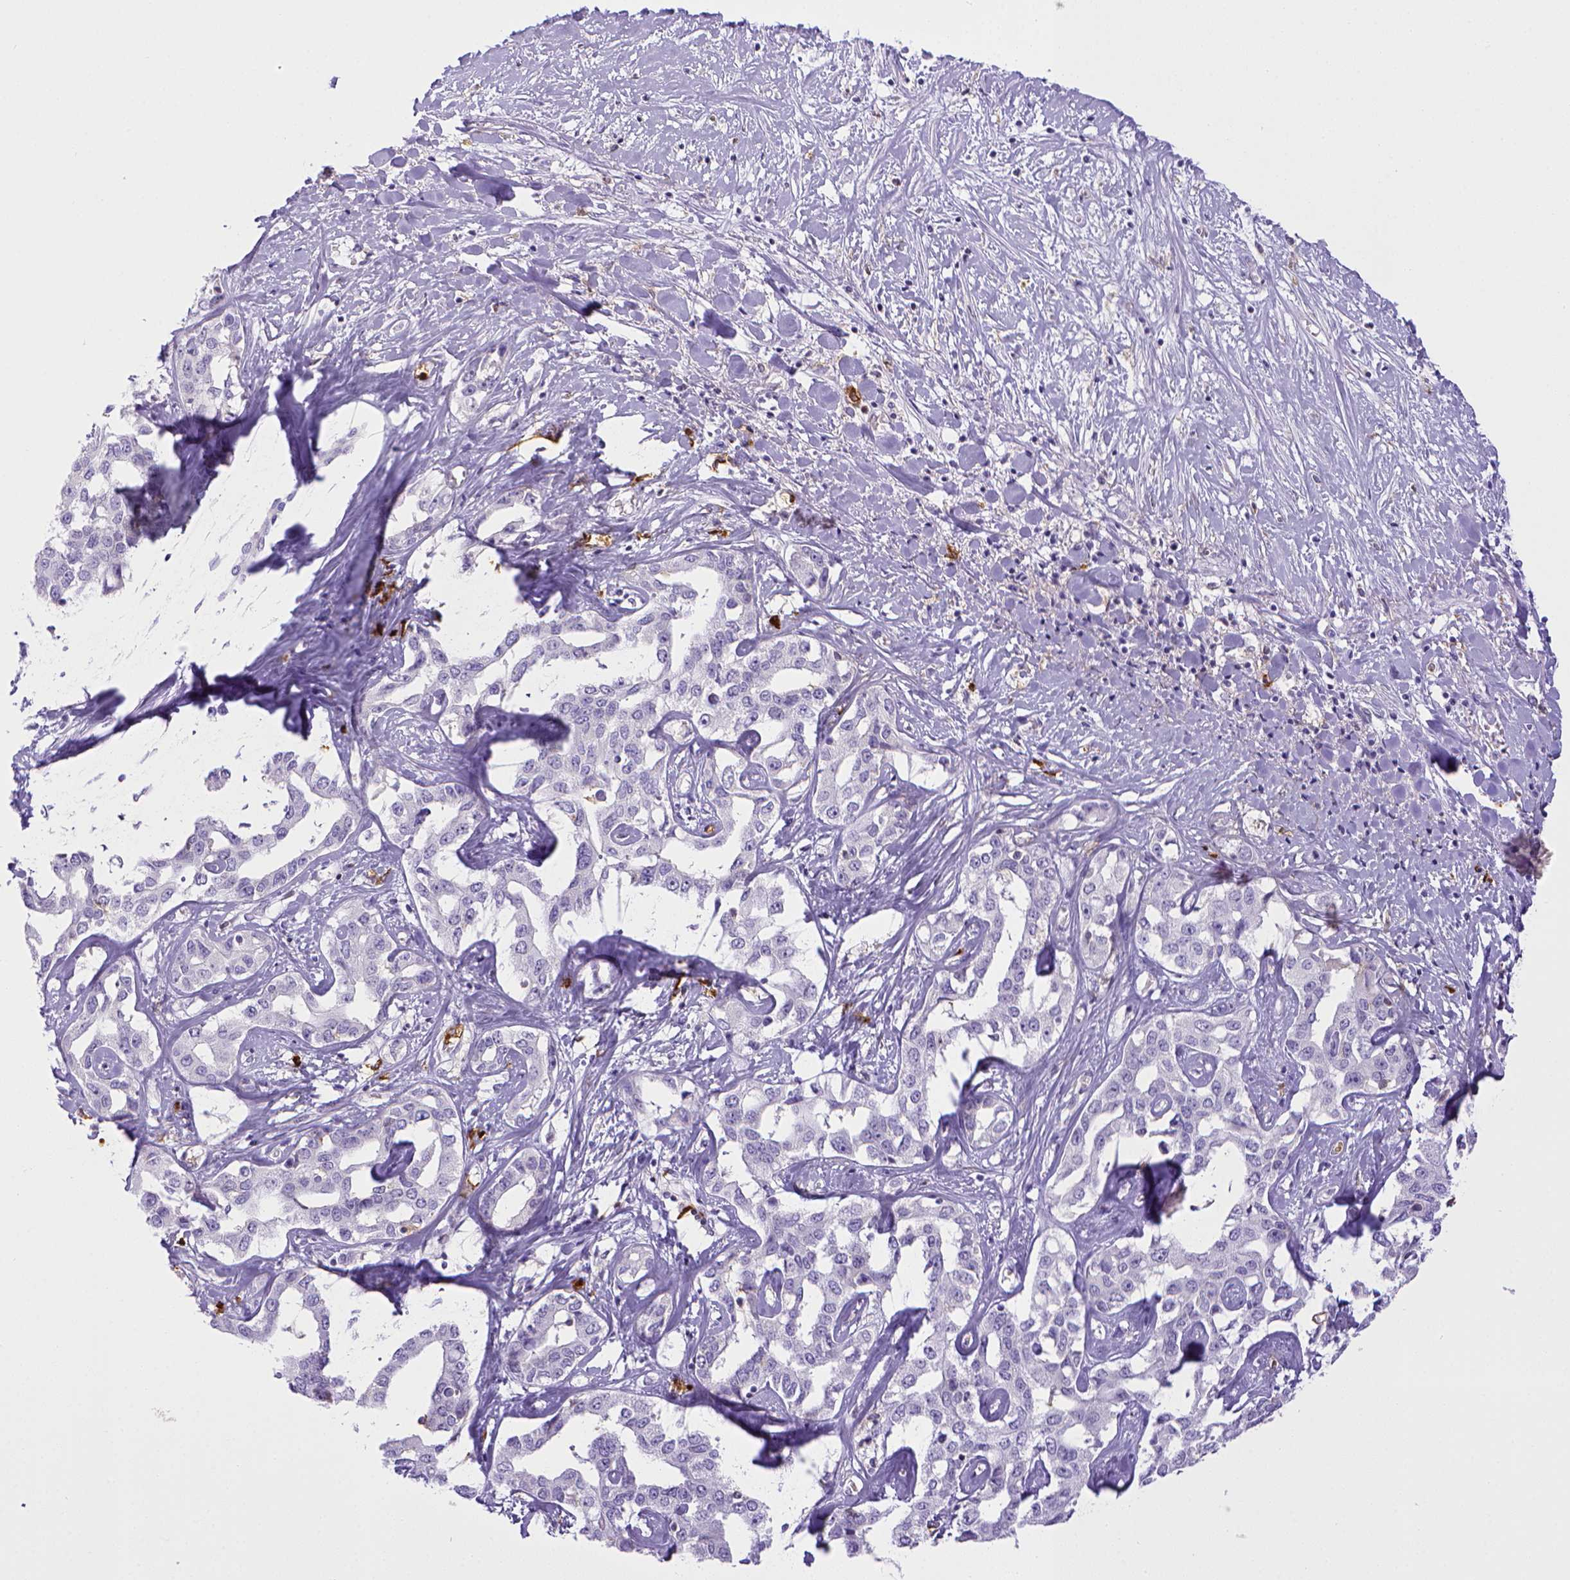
{"staining": {"intensity": "negative", "quantity": "none", "location": "none"}, "tissue": "liver cancer", "cell_type": "Tumor cells", "image_type": "cancer", "snomed": [{"axis": "morphology", "description": "Cholangiocarcinoma"}, {"axis": "topography", "description": "Liver"}], "caption": "This is a image of IHC staining of liver cancer, which shows no expression in tumor cells.", "gene": "ITGAM", "patient": {"sex": "male", "age": 59}}